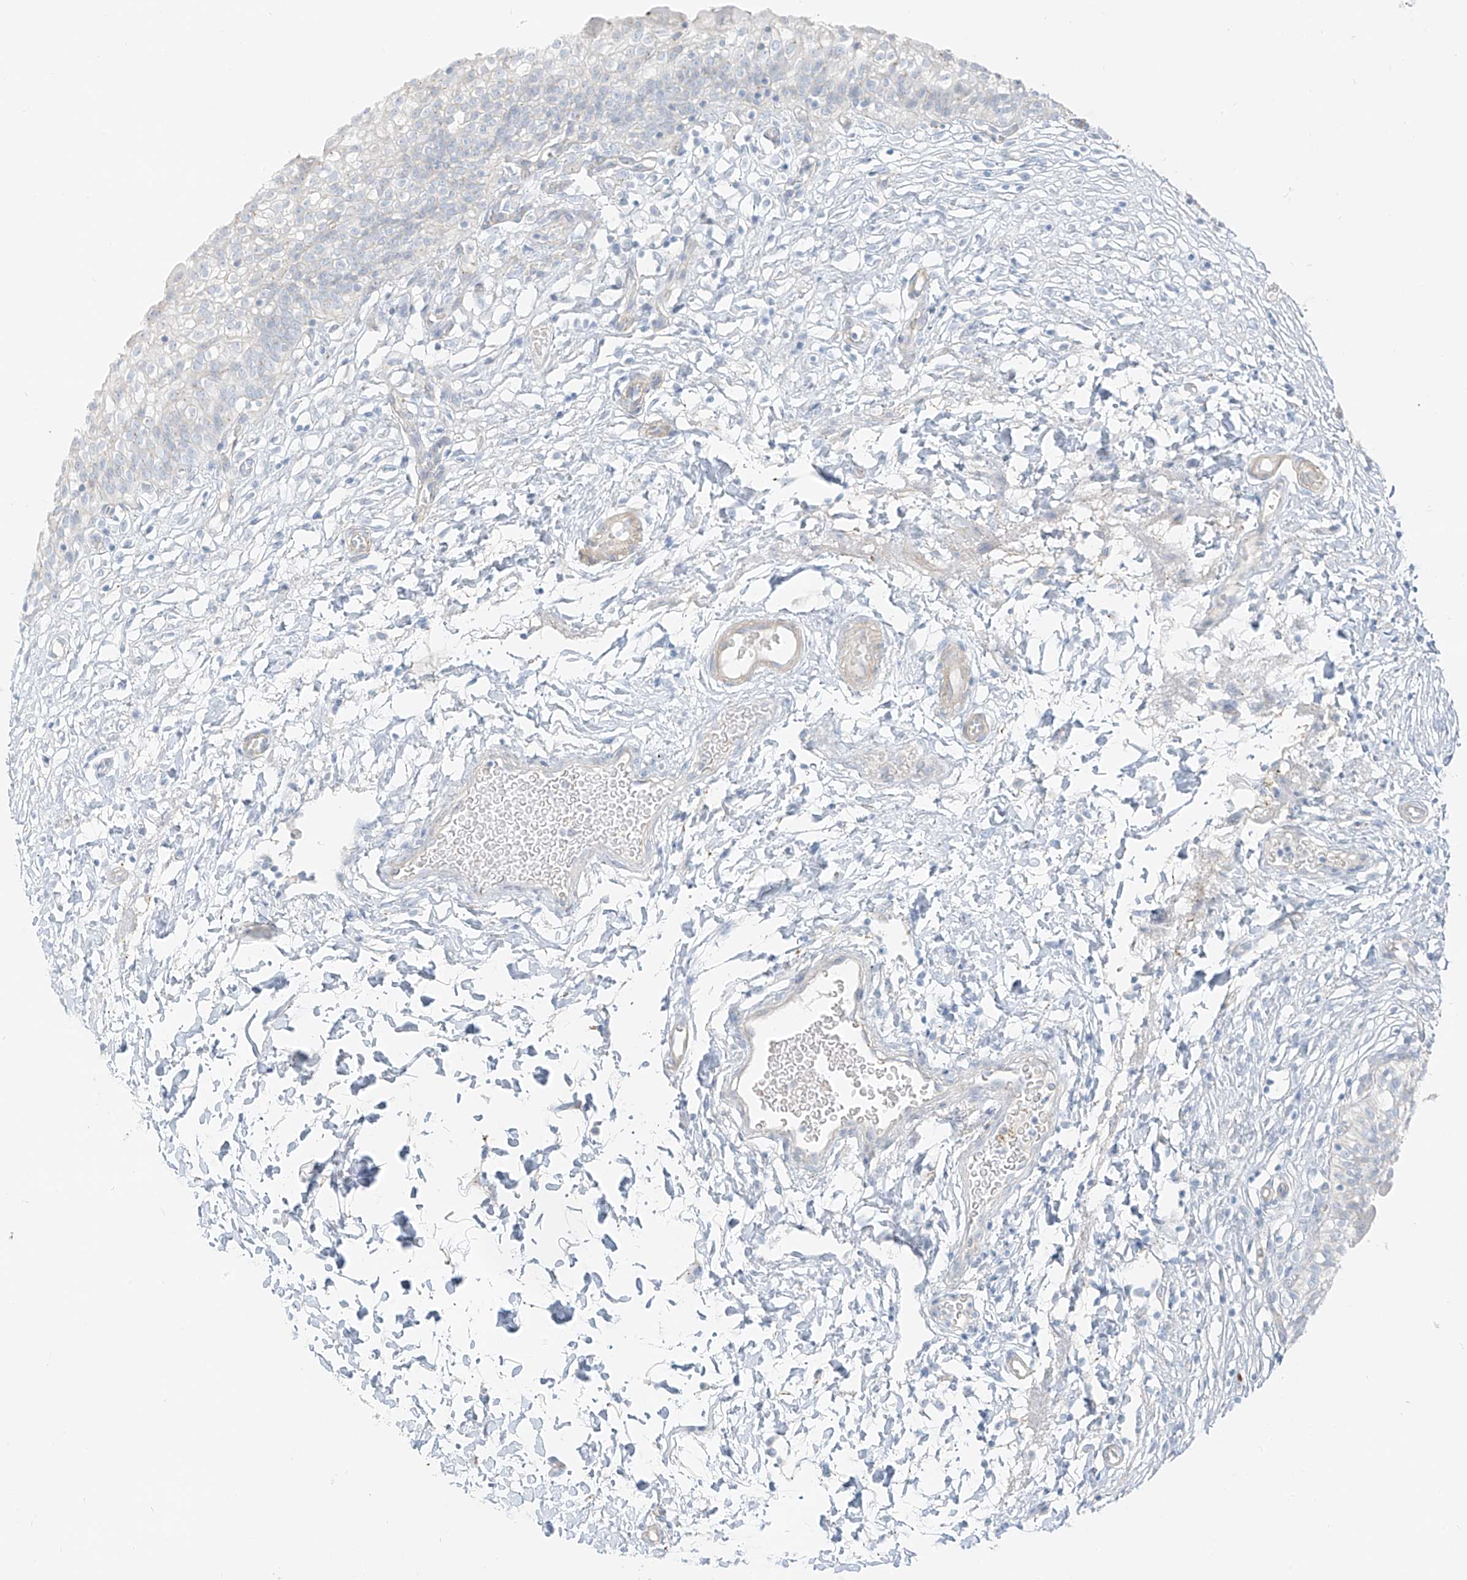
{"staining": {"intensity": "negative", "quantity": "none", "location": "none"}, "tissue": "urinary bladder", "cell_type": "Urothelial cells", "image_type": "normal", "snomed": [{"axis": "morphology", "description": "Normal tissue, NOS"}, {"axis": "topography", "description": "Urinary bladder"}], "caption": "Urinary bladder was stained to show a protein in brown. There is no significant positivity in urothelial cells. (DAB (3,3'-diaminobenzidine) IHC, high magnification).", "gene": "SMCP", "patient": {"sex": "male", "age": 55}}